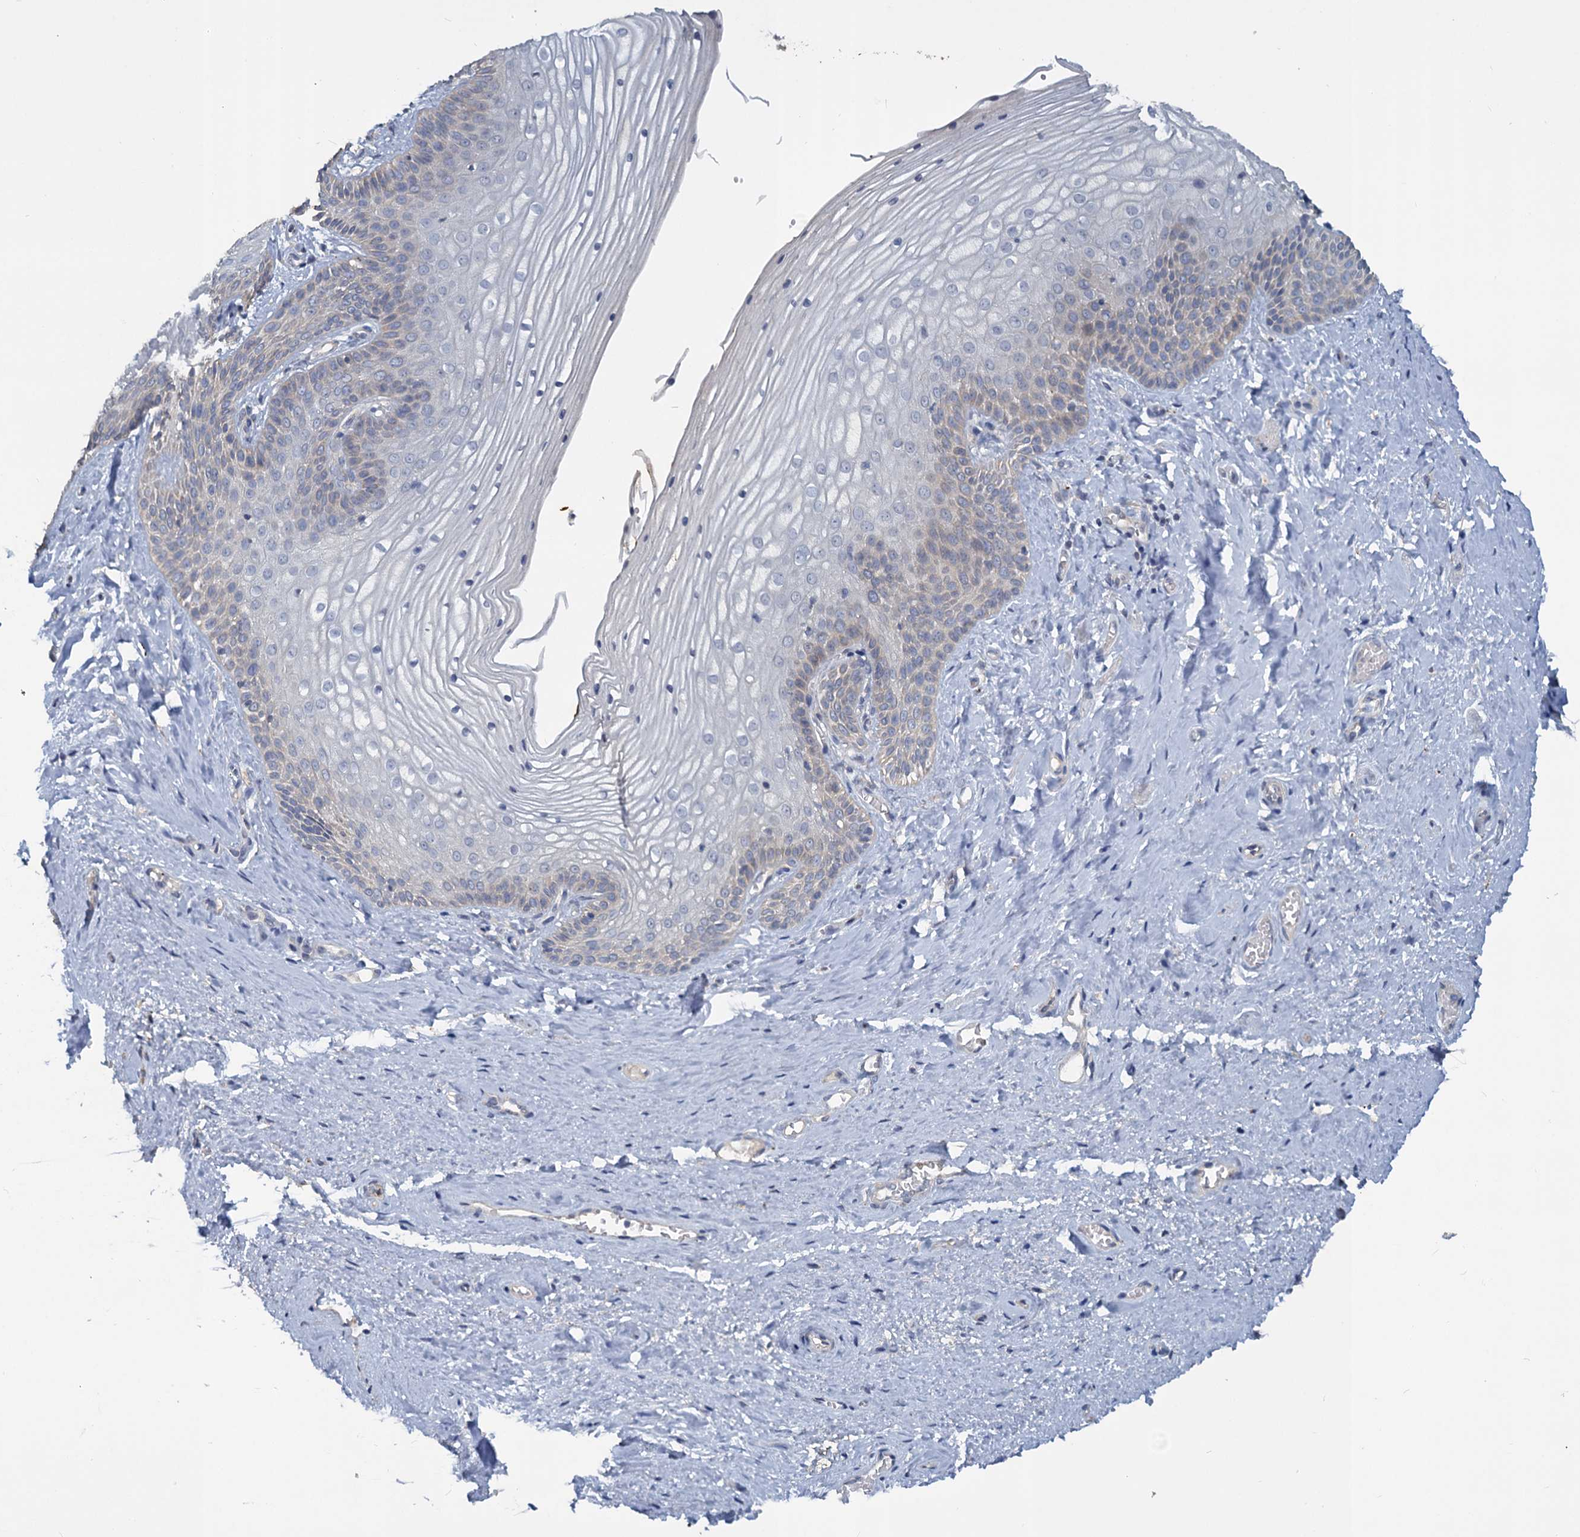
{"staining": {"intensity": "weak", "quantity": "<25%", "location": "cytoplasmic/membranous"}, "tissue": "vagina", "cell_type": "Squamous epithelial cells", "image_type": "normal", "snomed": [{"axis": "morphology", "description": "Normal tissue, NOS"}, {"axis": "topography", "description": "Vagina"}, {"axis": "topography", "description": "Cervix"}], "caption": "This is an IHC image of normal vagina. There is no positivity in squamous epithelial cells.", "gene": "SLC2A7", "patient": {"sex": "female", "age": 40}}